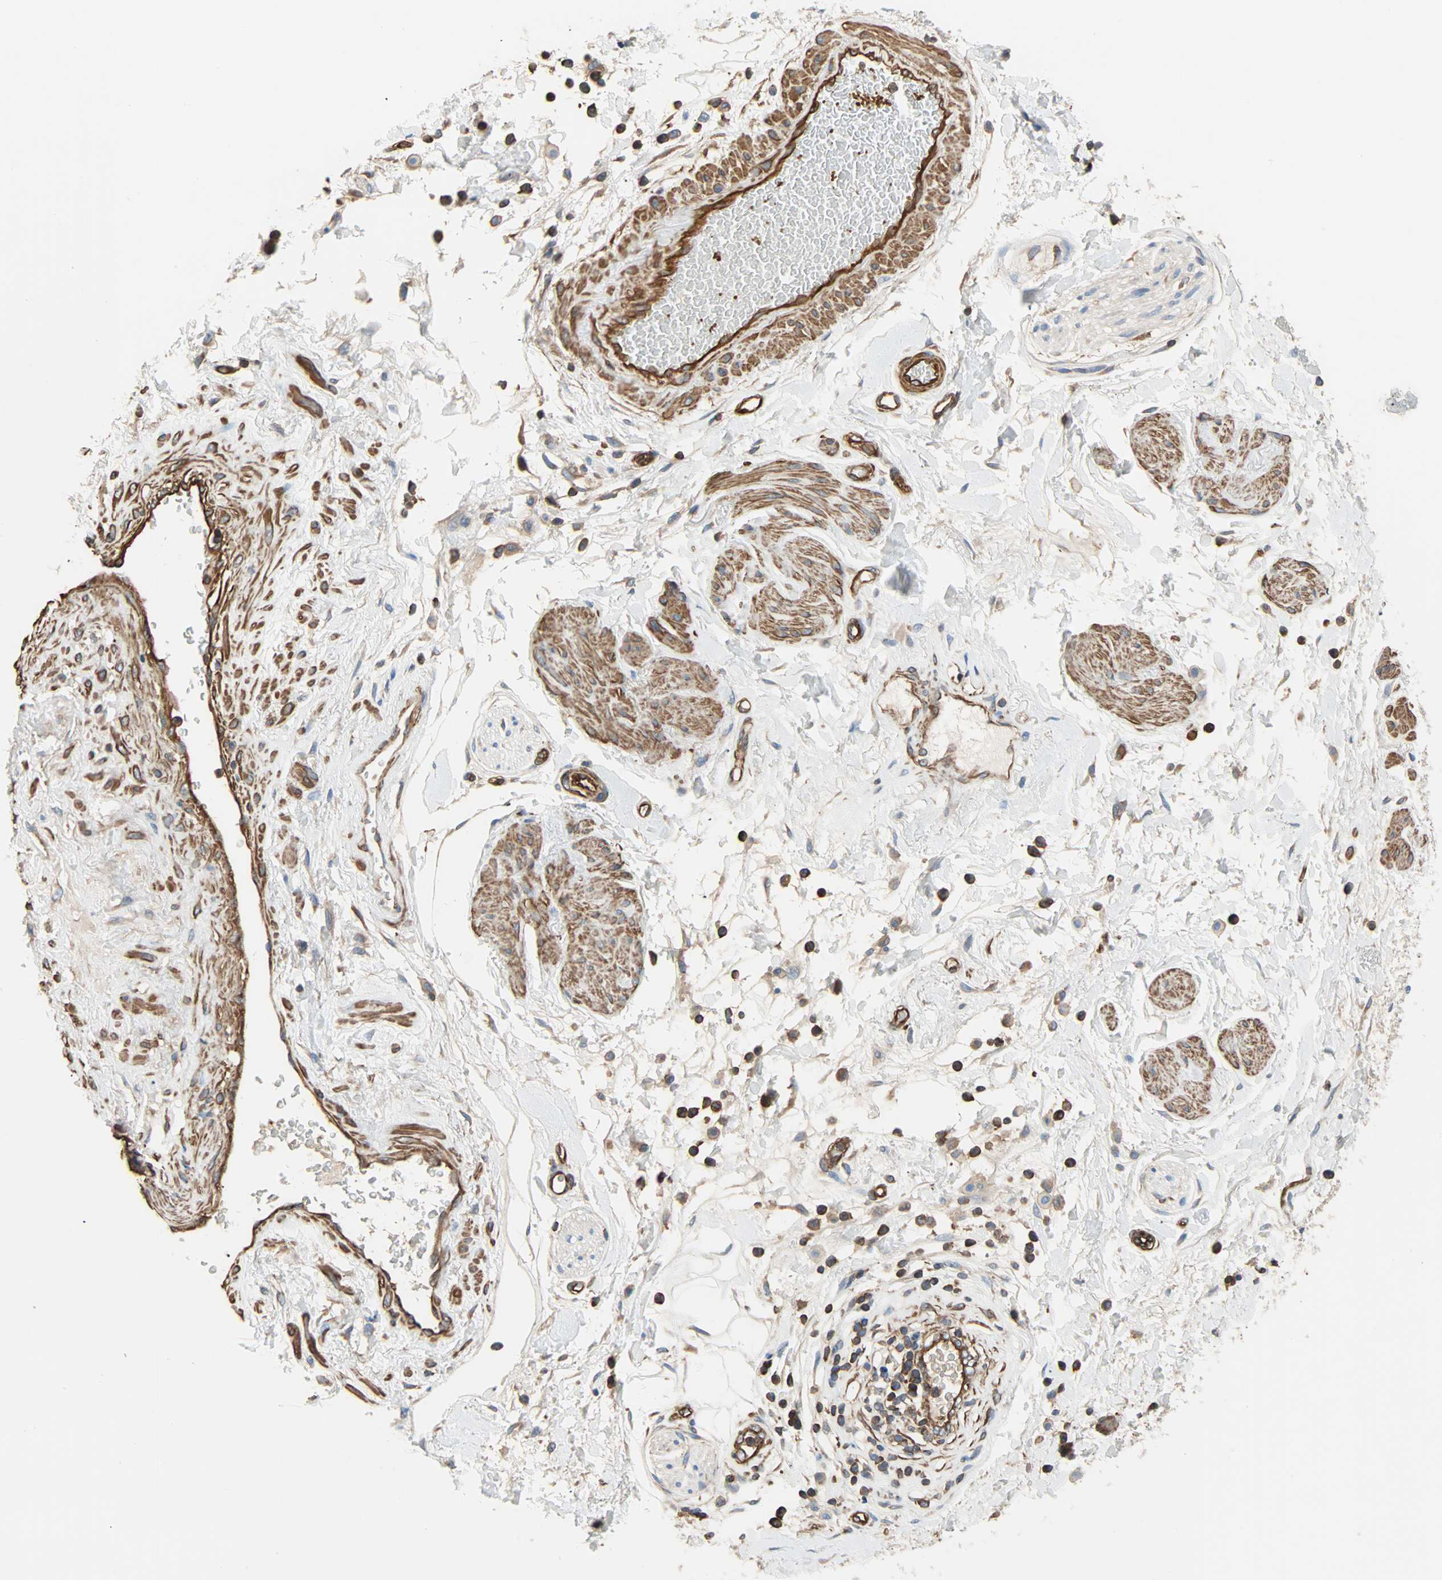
{"staining": {"intensity": "negative", "quantity": "none", "location": "none"}, "tissue": "adipose tissue", "cell_type": "Adipocytes", "image_type": "normal", "snomed": [{"axis": "morphology", "description": "Normal tissue, NOS"}, {"axis": "topography", "description": "Soft tissue"}, {"axis": "topography", "description": "Peripheral nerve tissue"}], "caption": "Adipose tissue stained for a protein using immunohistochemistry (IHC) shows no expression adipocytes.", "gene": "GALNT10", "patient": {"sex": "female", "age": 71}}